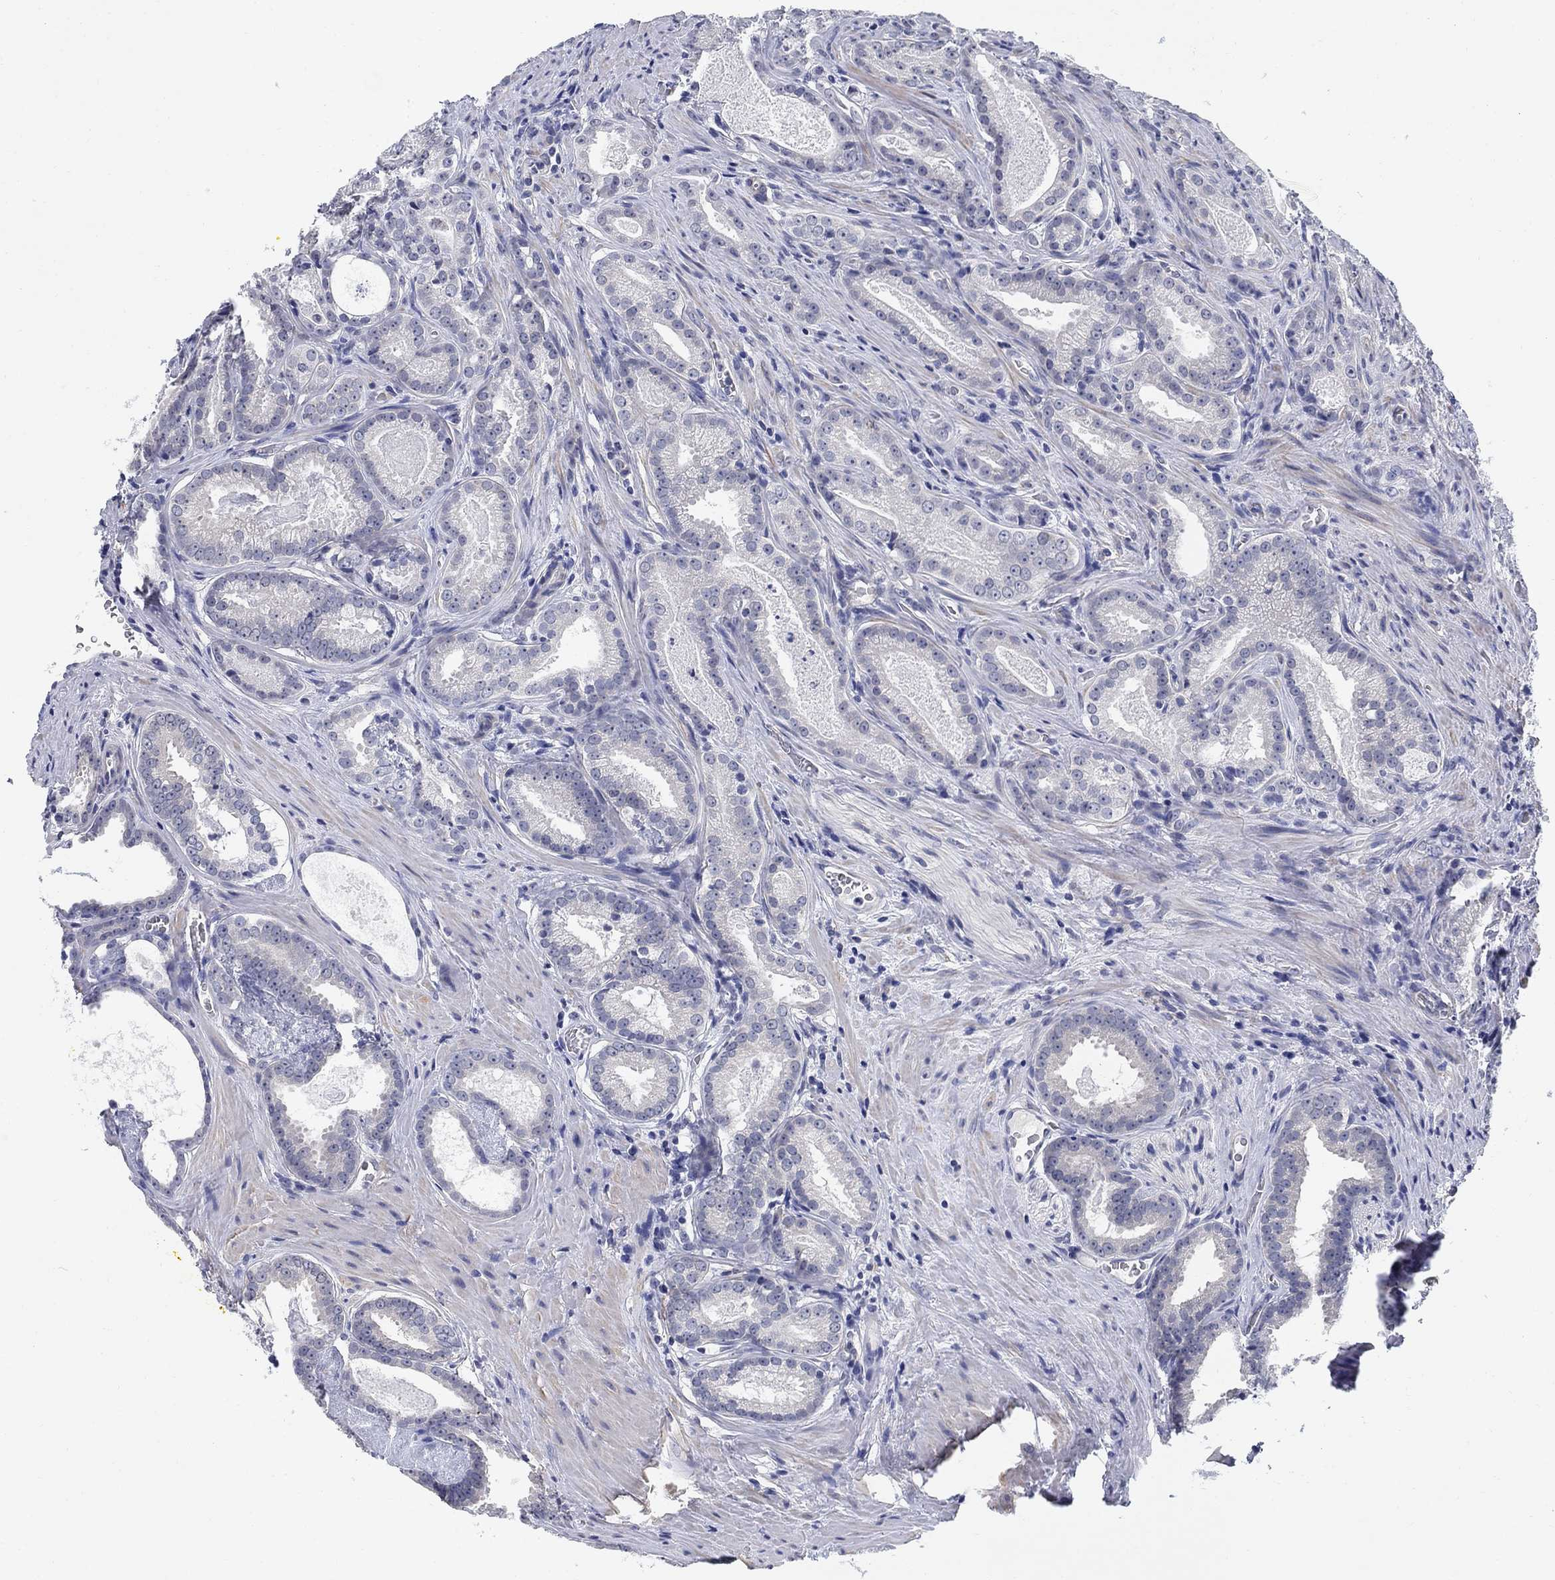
{"staining": {"intensity": "negative", "quantity": "none", "location": "none"}, "tissue": "prostate cancer", "cell_type": "Tumor cells", "image_type": "cancer", "snomed": [{"axis": "morphology", "description": "Adenocarcinoma, NOS"}, {"axis": "topography", "description": "Prostate"}], "caption": "DAB (3,3'-diaminobenzidine) immunohistochemical staining of human adenocarcinoma (prostate) reveals no significant positivity in tumor cells.", "gene": "OTUB2", "patient": {"sex": "male", "age": 61}}